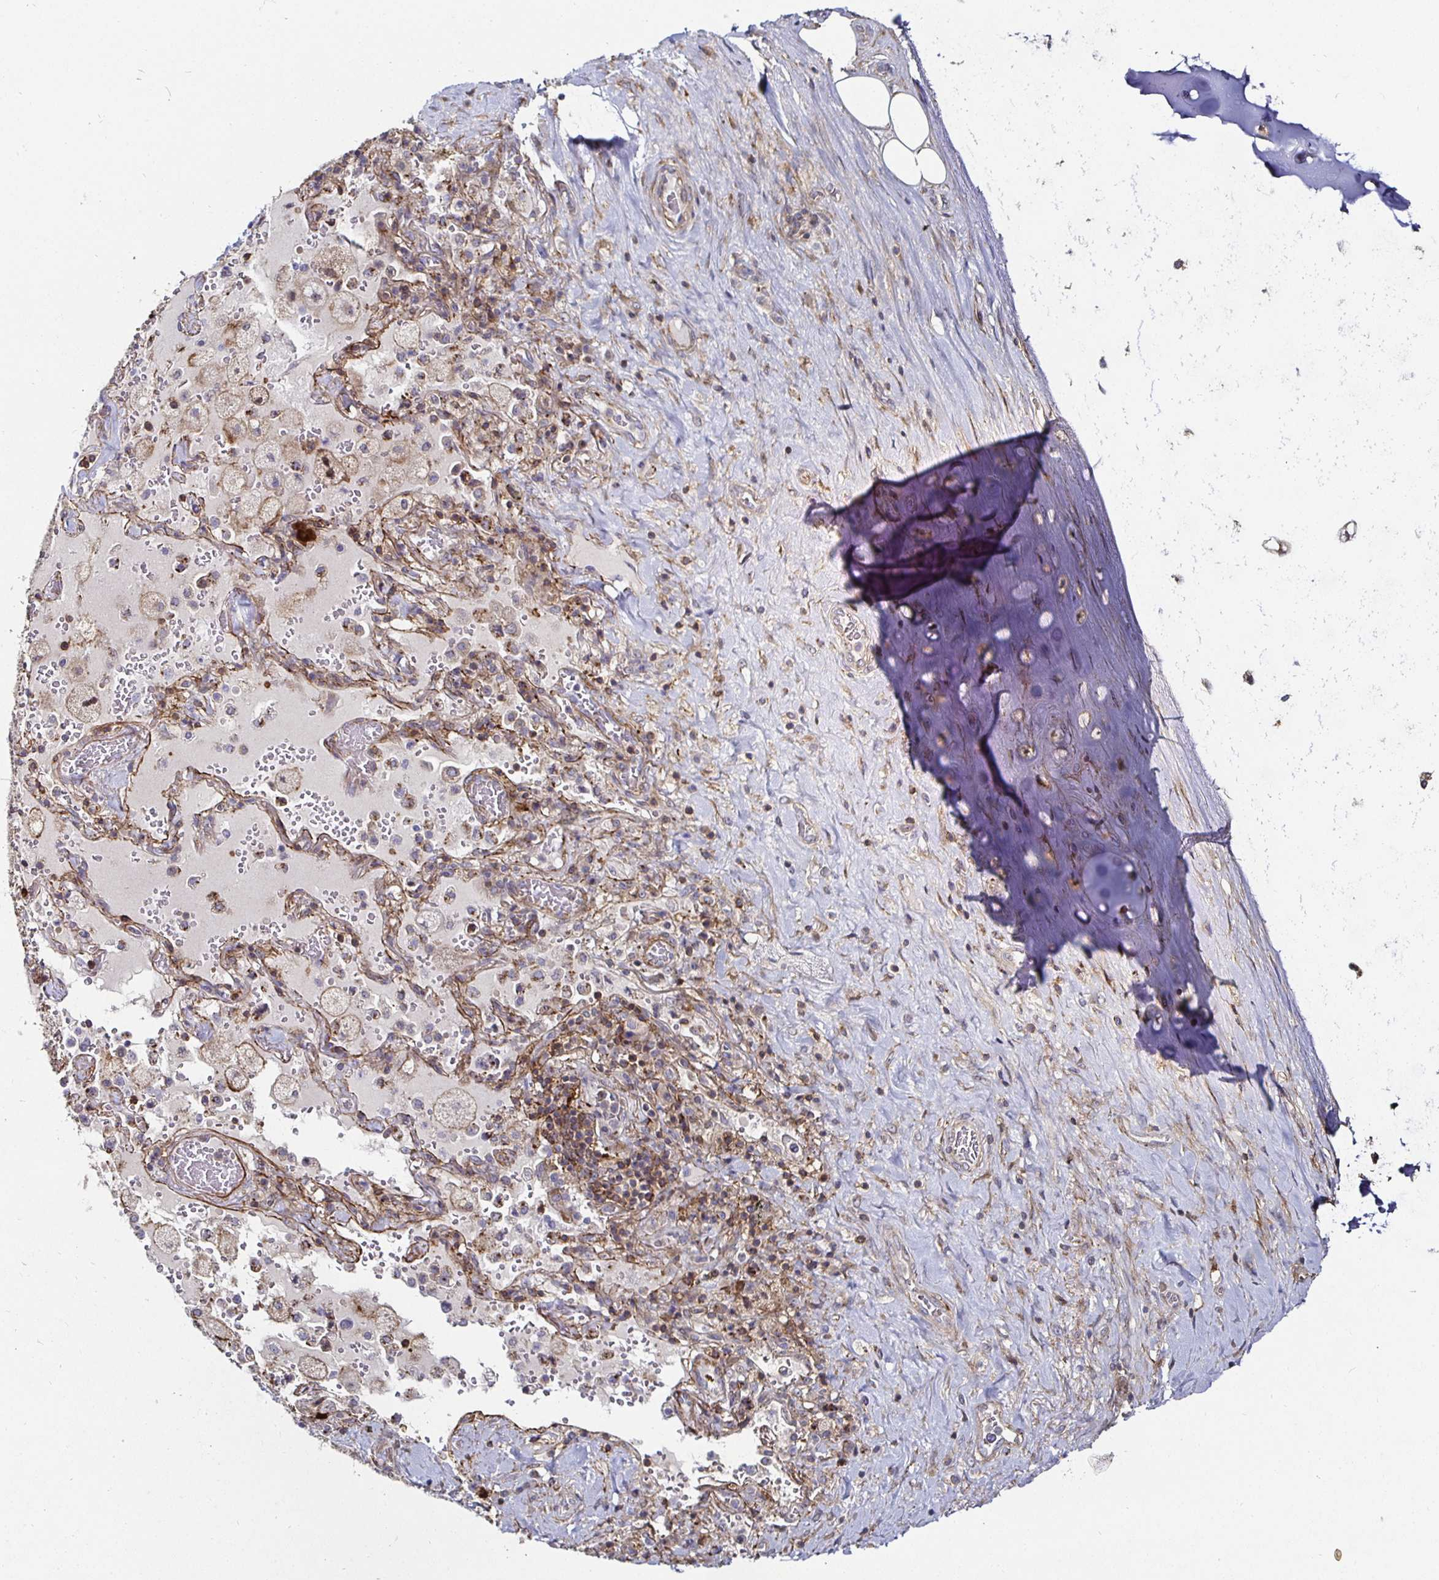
{"staining": {"intensity": "negative", "quantity": "none", "location": "none"}, "tissue": "adipose tissue", "cell_type": "Adipocytes", "image_type": "normal", "snomed": [{"axis": "morphology", "description": "Normal tissue, NOS"}, {"axis": "topography", "description": "Cartilage tissue"}, {"axis": "topography", "description": "Bronchus"}], "caption": "IHC micrograph of unremarkable adipose tissue stained for a protein (brown), which reveals no expression in adipocytes. The staining was performed using DAB (3,3'-diaminobenzidine) to visualize the protein expression in brown, while the nuclei were stained in blue with hematoxylin (Magnification: 20x).", "gene": "GJA4", "patient": {"sex": "male", "age": 64}}